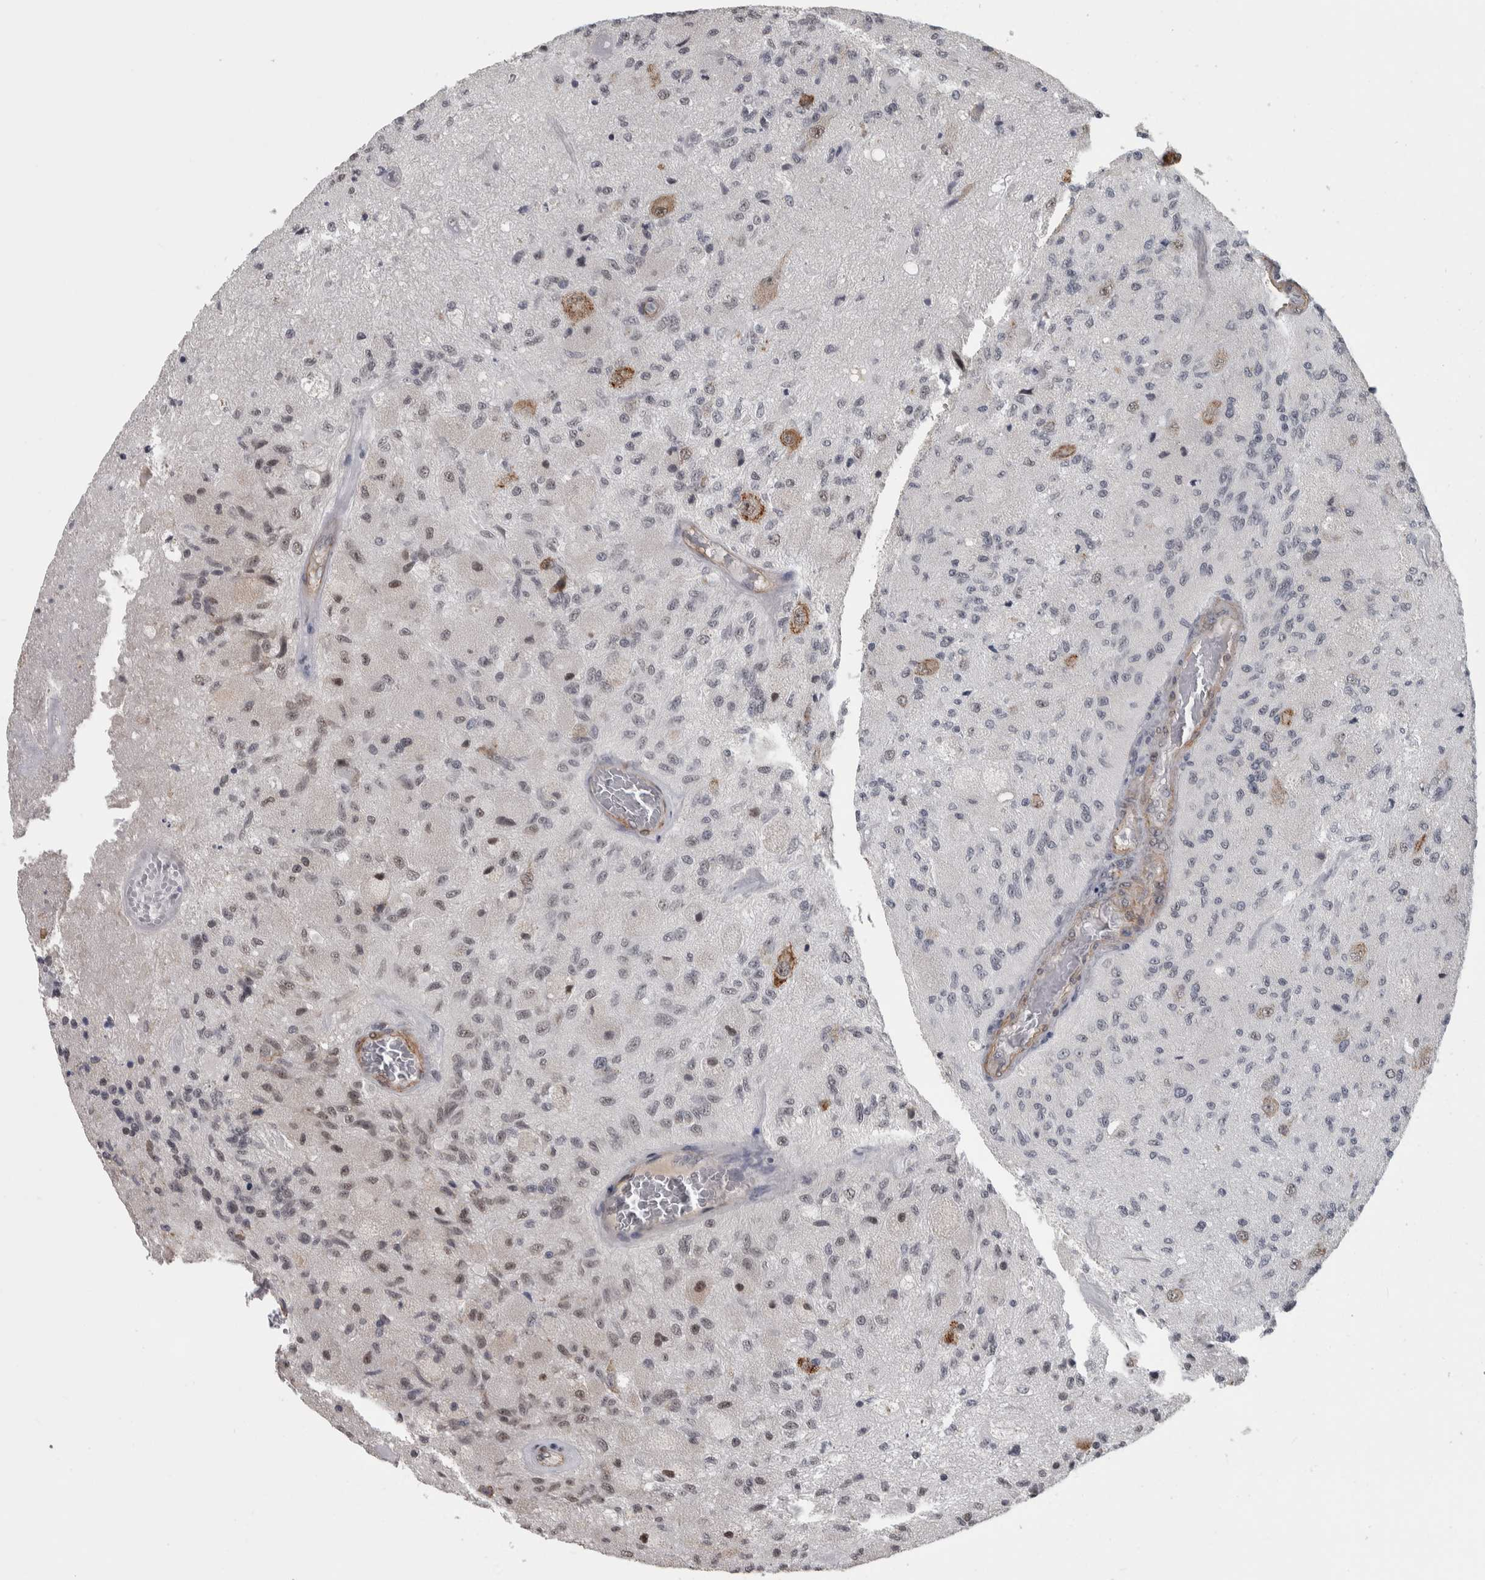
{"staining": {"intensity": "weak", "quantity": "<25%", "location": "nuclear"}, "tissue": "glioma", "cell_type": "Tumor cells", "image_type": "cancer", "snomed": [{"axis": "morphology", "description": "Normal tissue, NOS"}, {"axis": "morphology", "description": "Glioma, malignant, High grade"}, {"axis": "topography", "description": "Cerebral cortex"}], "caption": "This is an IHC histopathology image of human malignant high-grade glioma. There is no expression in tumor cells.", "gene": "DDX42", "patient": {"sex": "male", "age": 77}}